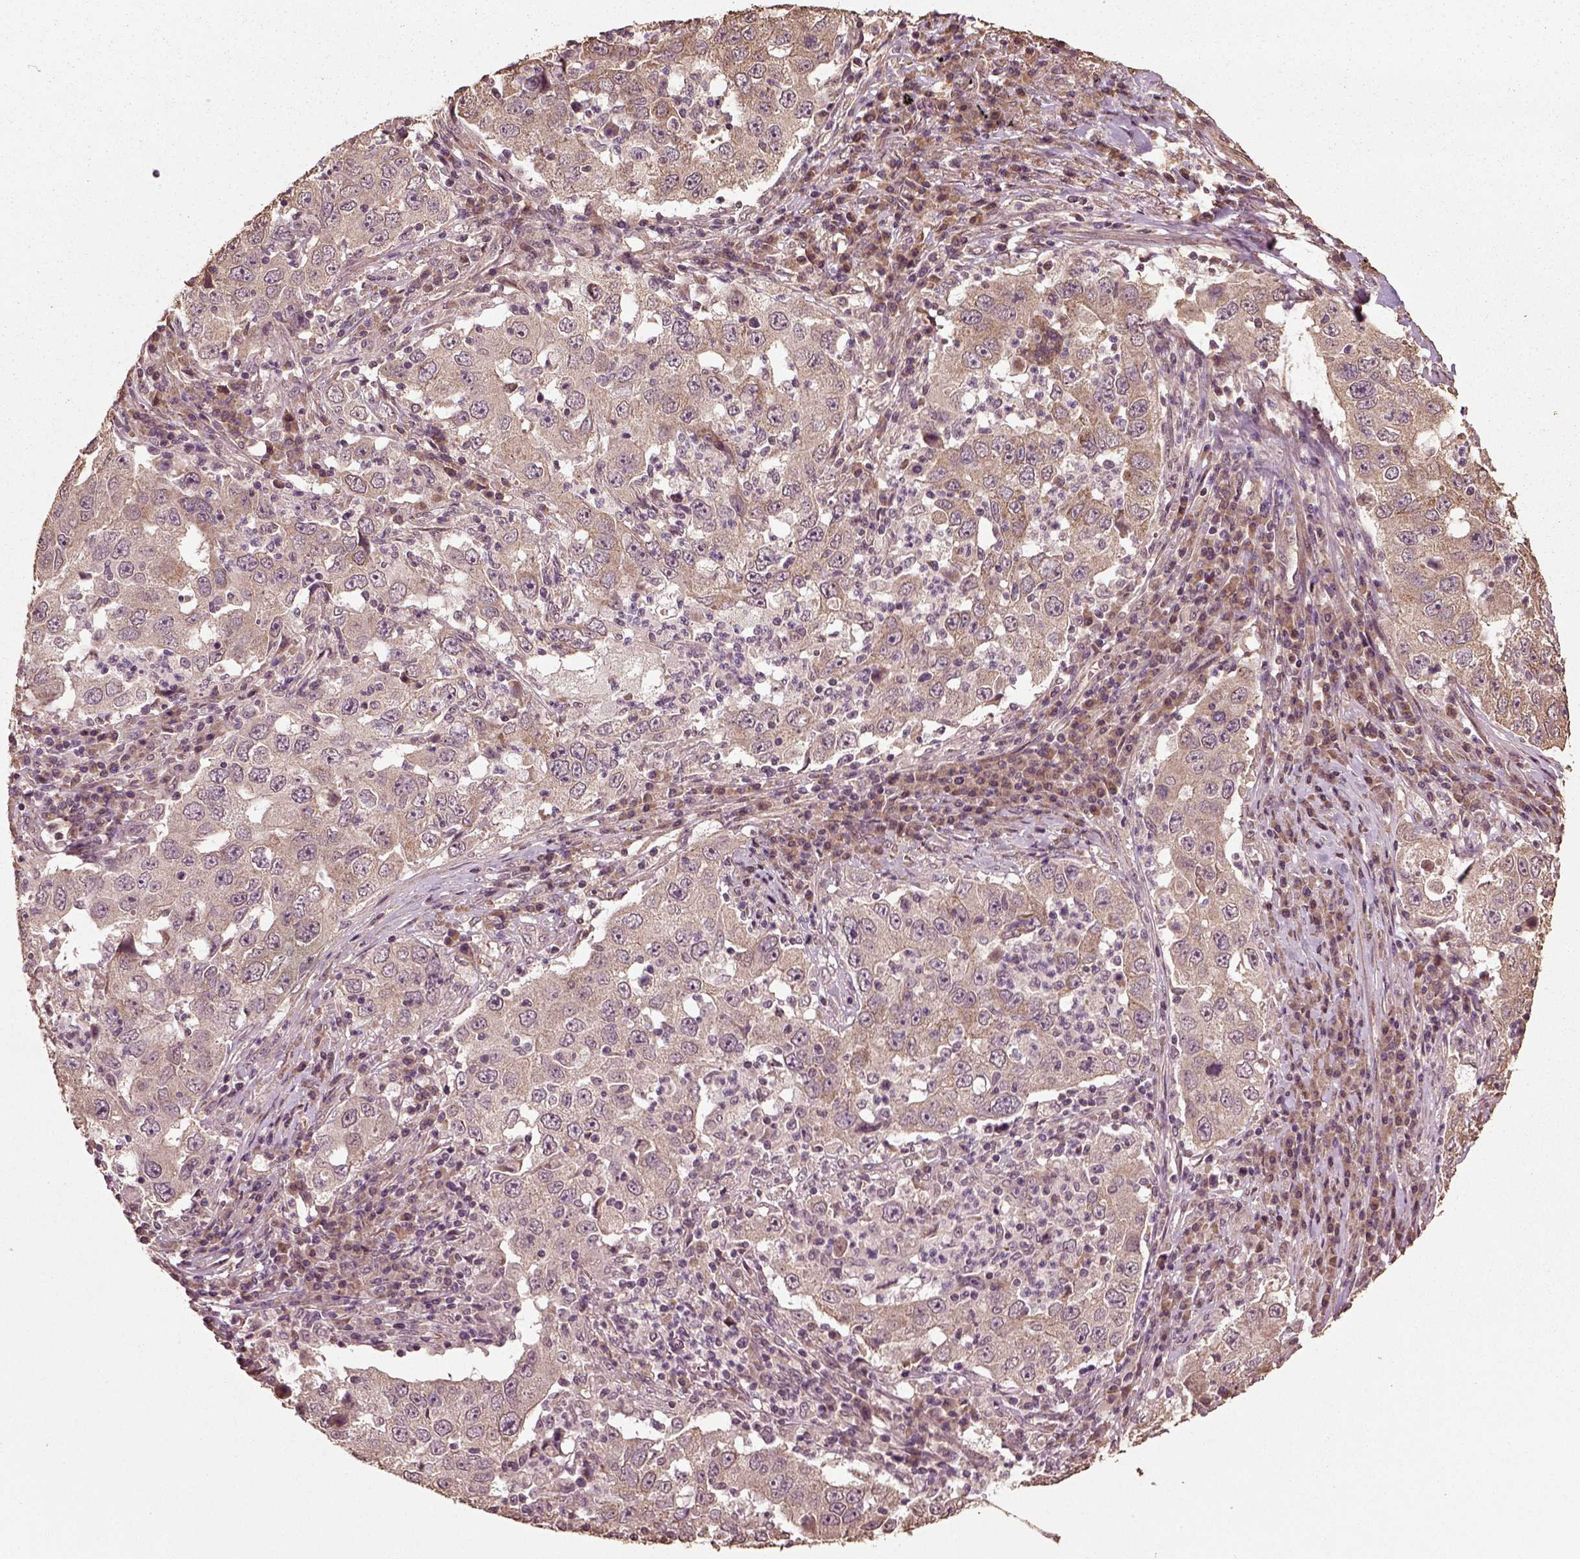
{"staining": {"intensity": "weak", "quantity": ">75%", "location": "cytoplasmic/membranous"}, "tissue": "lung cancer", "cell_type": "Tumor cells", "image_type": "cancer", "snomed": [{"axis": "morphology", "description": "Adenocarcinoma, NOS"}, {"axis": "topography", "description": "Lung"}], "caption": "High-magnification brightfield microscopy of adenocarcinoma (lung) stained with DAB (3,3'-diaminobenzidine) (brown) and counterstained with hematoxylin (blue). tumor cells exhibit weak cytoplasmic/membranous expression is seen in about>75% of cells.", "gene": "ERV3-1", "patient": {"sex": "male", "age": 73}}